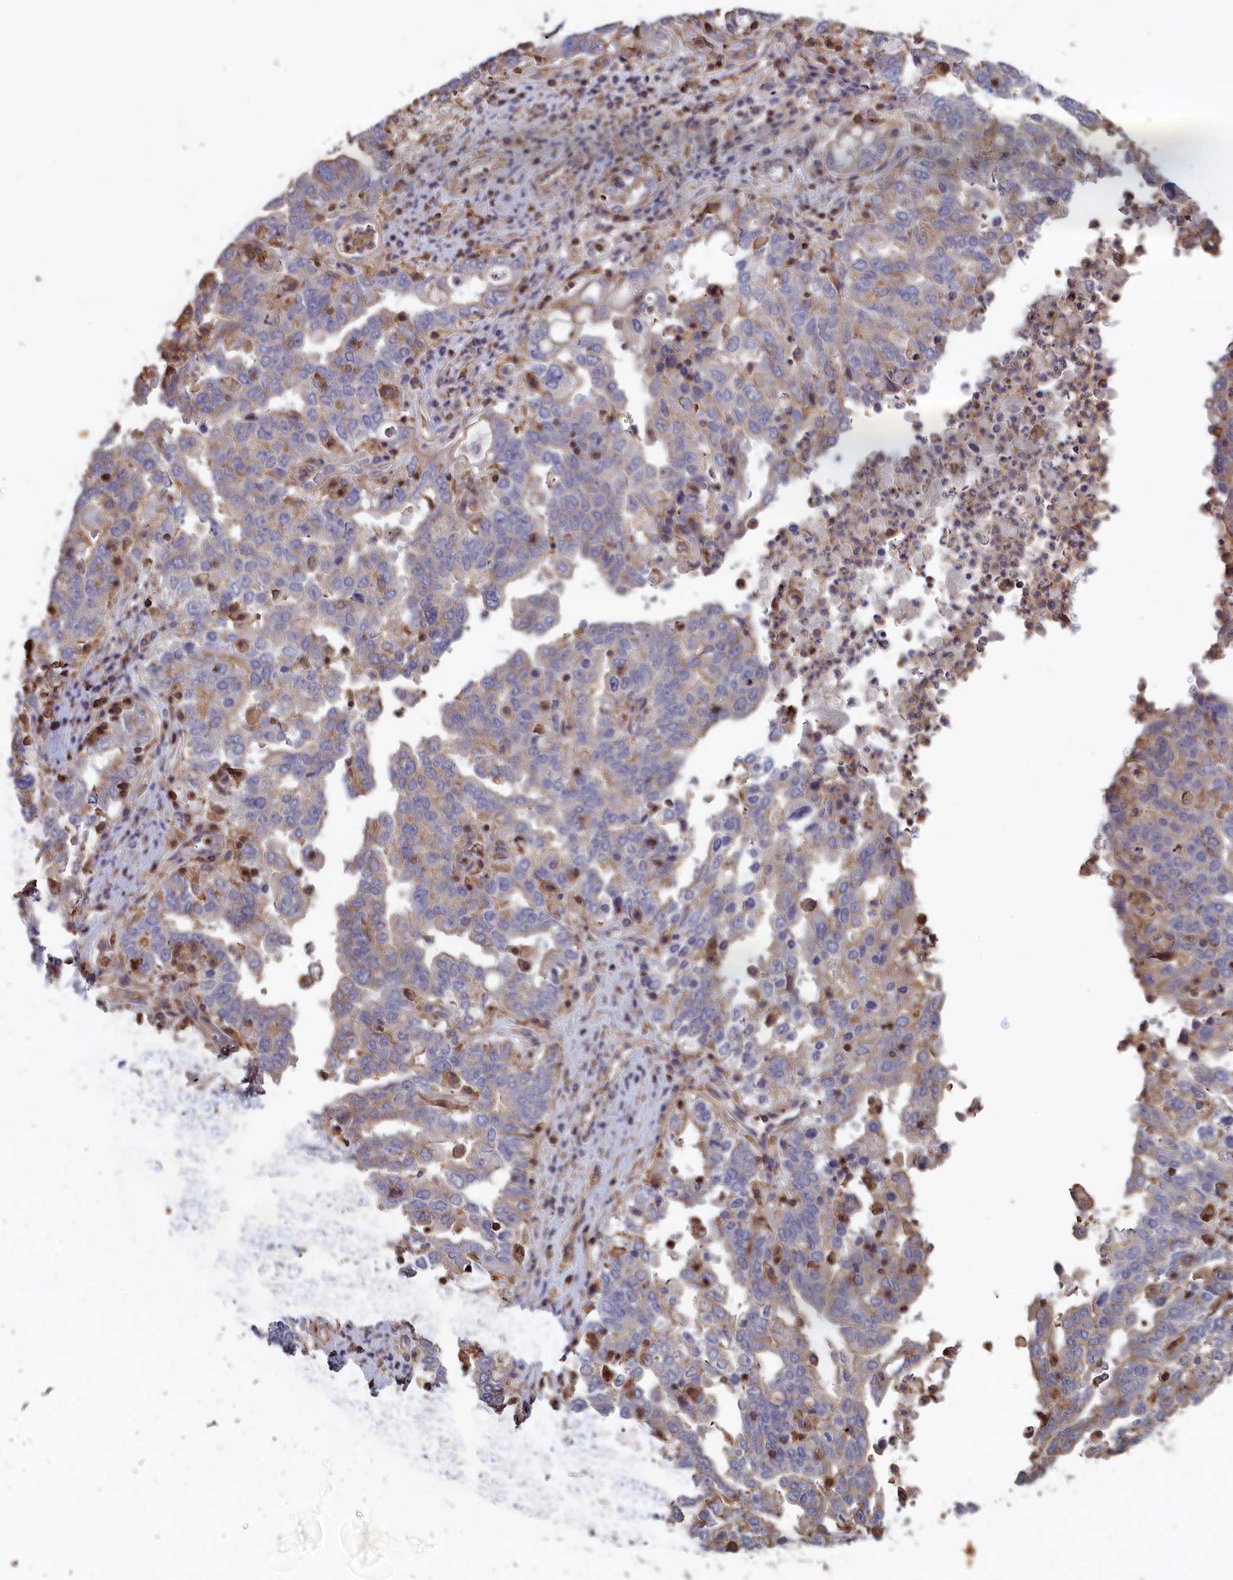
{"staining": {"intensity": "weak", "quantity": "<25%", "location": "cytoplasmic/membranous"}, "tissue": "ovarian cancer", "cell_type": "Tumor cells", "image_type": "cancer", "snomed": [{"axis": "morphology", "description": "Carcinoma, endometroid"}, {"axis": "topography", "description": "Ovary"}], "caption": "Immunohistochemistry of ovarian cancer (endometroid carcinoma) shows no expression in tumor cells. (Stains: DAB immunohistochemistry (IHC) with hematoxylin counter stain, Microscopy: brightfield microscopy at high magnification).", "gene": "ANKRD27", "patient": {"sex": "female", "age": 62}}